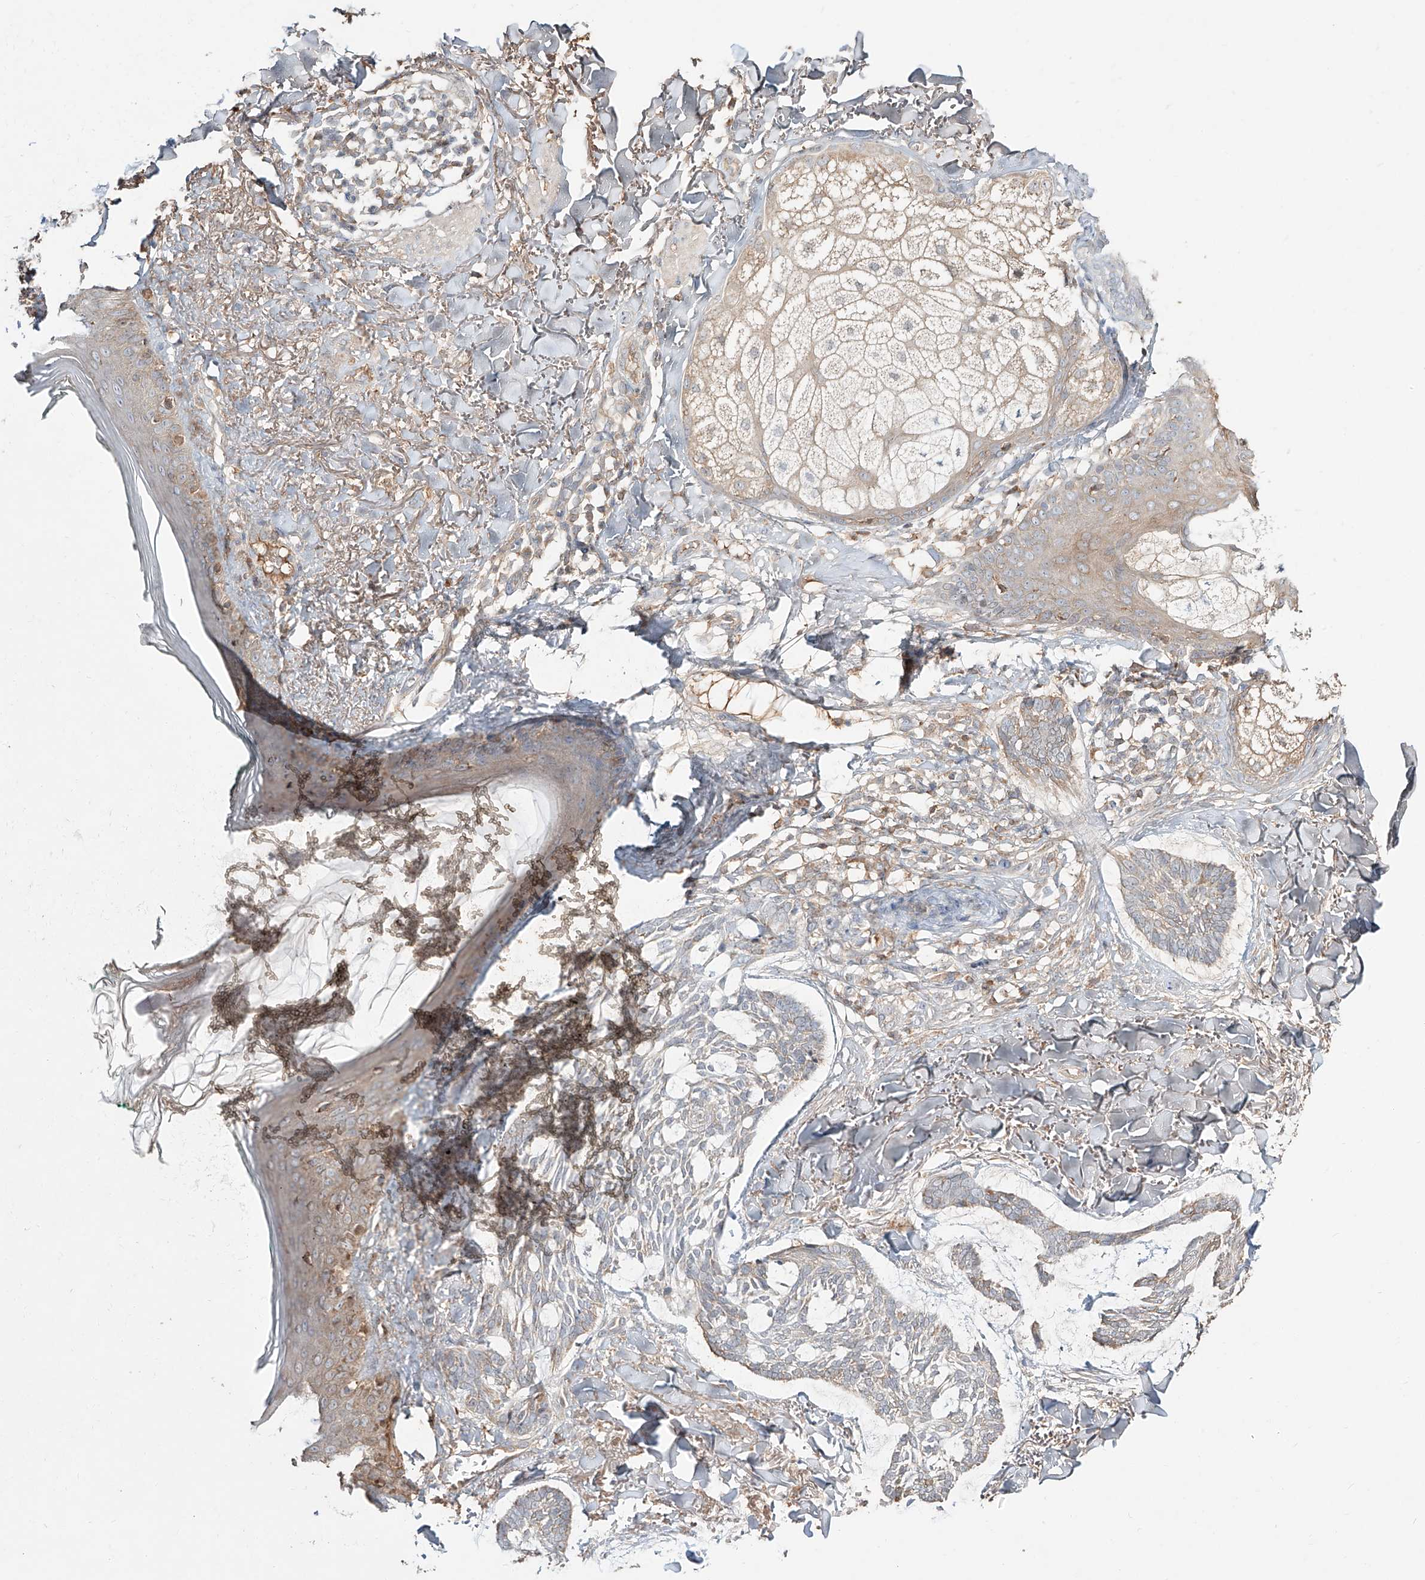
{"staining": {"intensity": "weak", "quantity": ">75%", "location": "cytoplasmic/membranous"}, "tissue": "skin cancer", "cell_type": "Tumor cells", "image_type": "cancer", "snomed": [{"axis": "morphology", "description": "Basal cell carcinoma"}, {"axis": "topography", "description": "Skin"}], "caption": "An IHC image of tumor tissue is shown. Protein staining in brown labels weak cytoplasmic/membranous positivity in skin cancer (basal cell carcinoma) within tumor cells.", "gene": "ERO1A", "patient": {"sex": "male", "age": 43}}